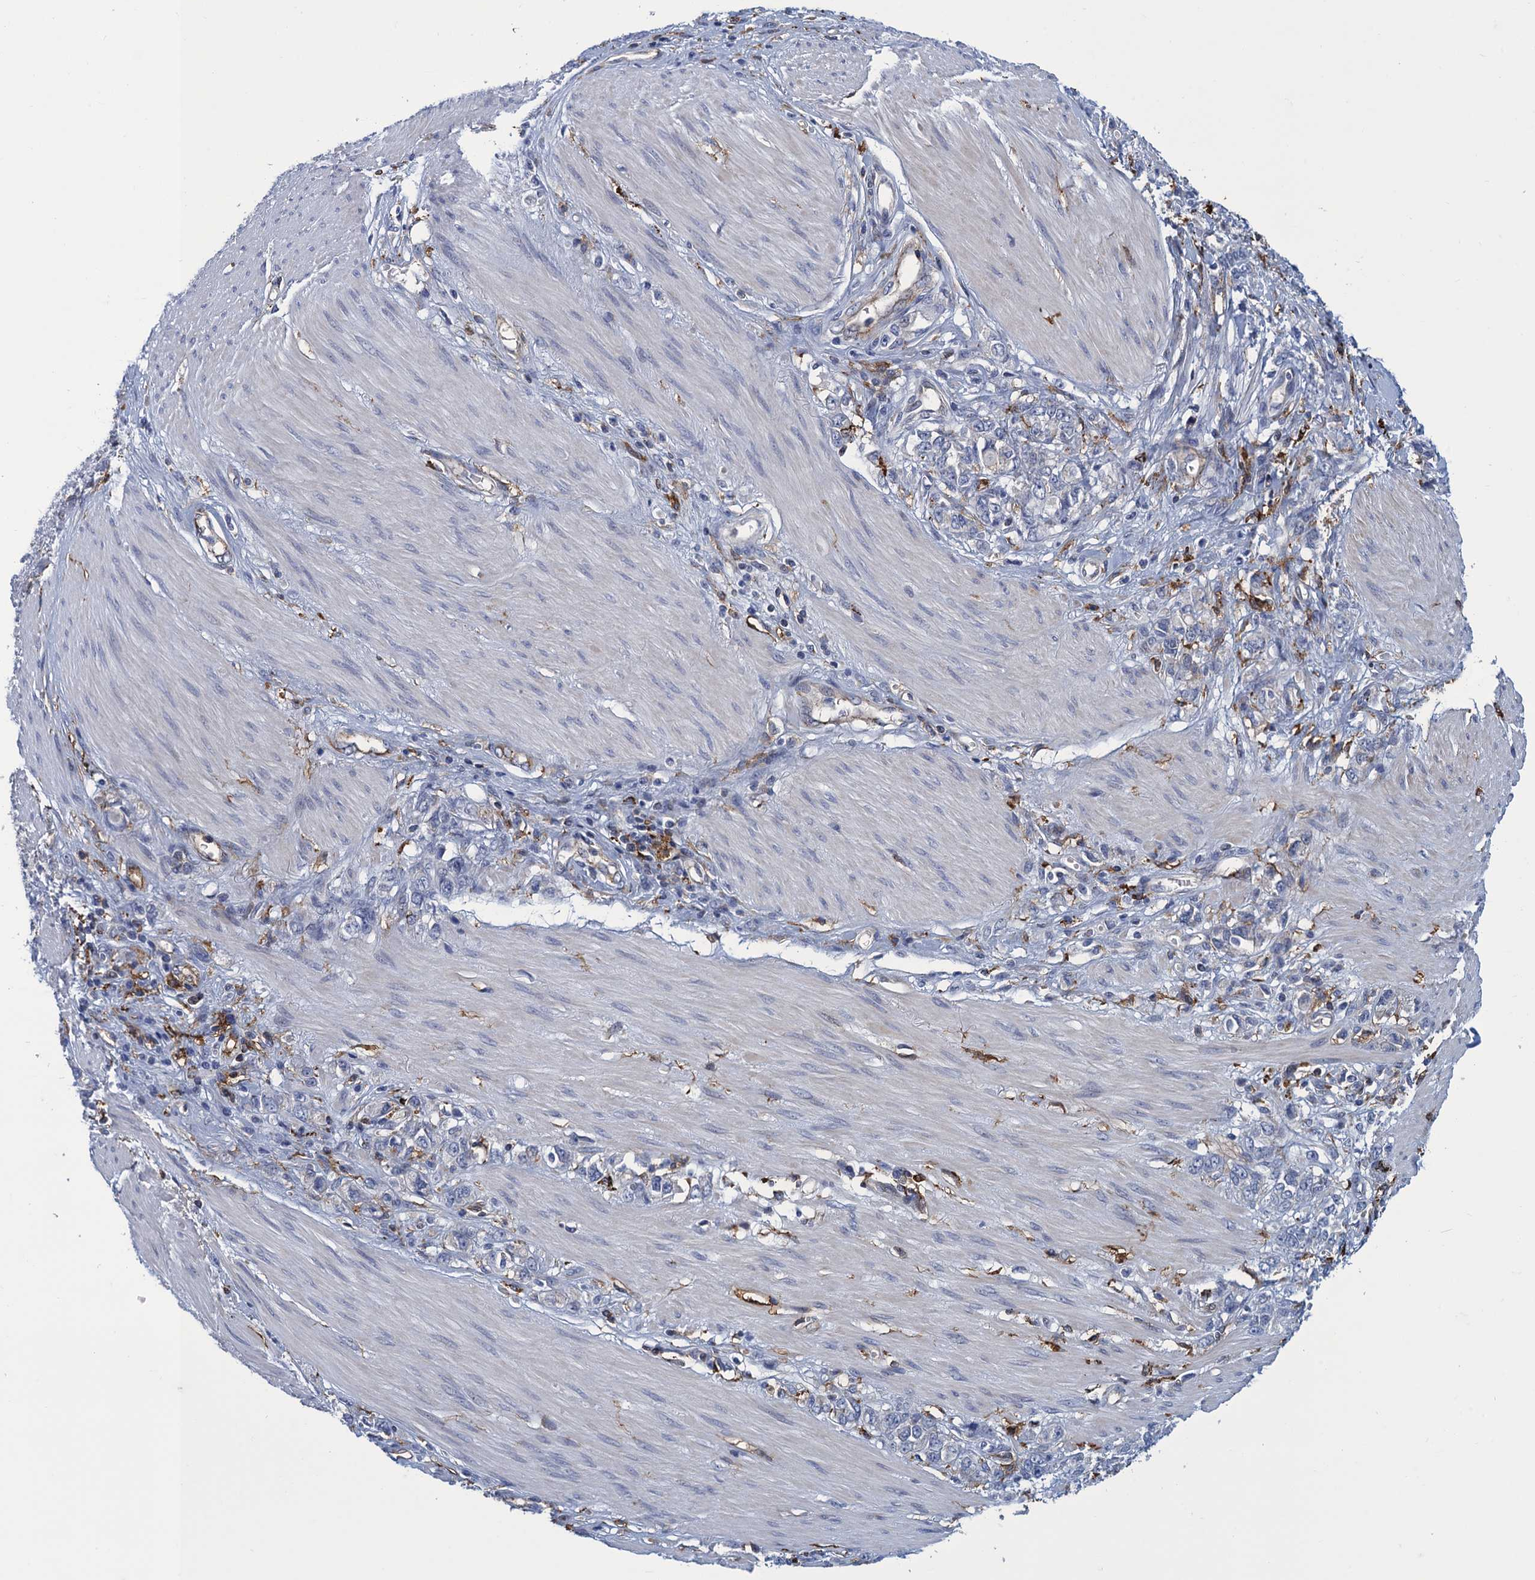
{"staining": {"intensity": "negative", "quantity": "none", "location": "none"}, "tissue": "stomach cancer", "cell_type": "Tumor cells", "image_type": "cancer", "snomed": [{"axis": "morphology", "description": "Adenocarcinoma, NOS"}, {"axis": "topography", "description": "Stomach"}], "caption": "This is a image of immunohistochemistry staining of stomach cancer, which shows no staining in tumor cells.", "gene": "DNHD1", "patient": {"sex": "female", "age": 76}}